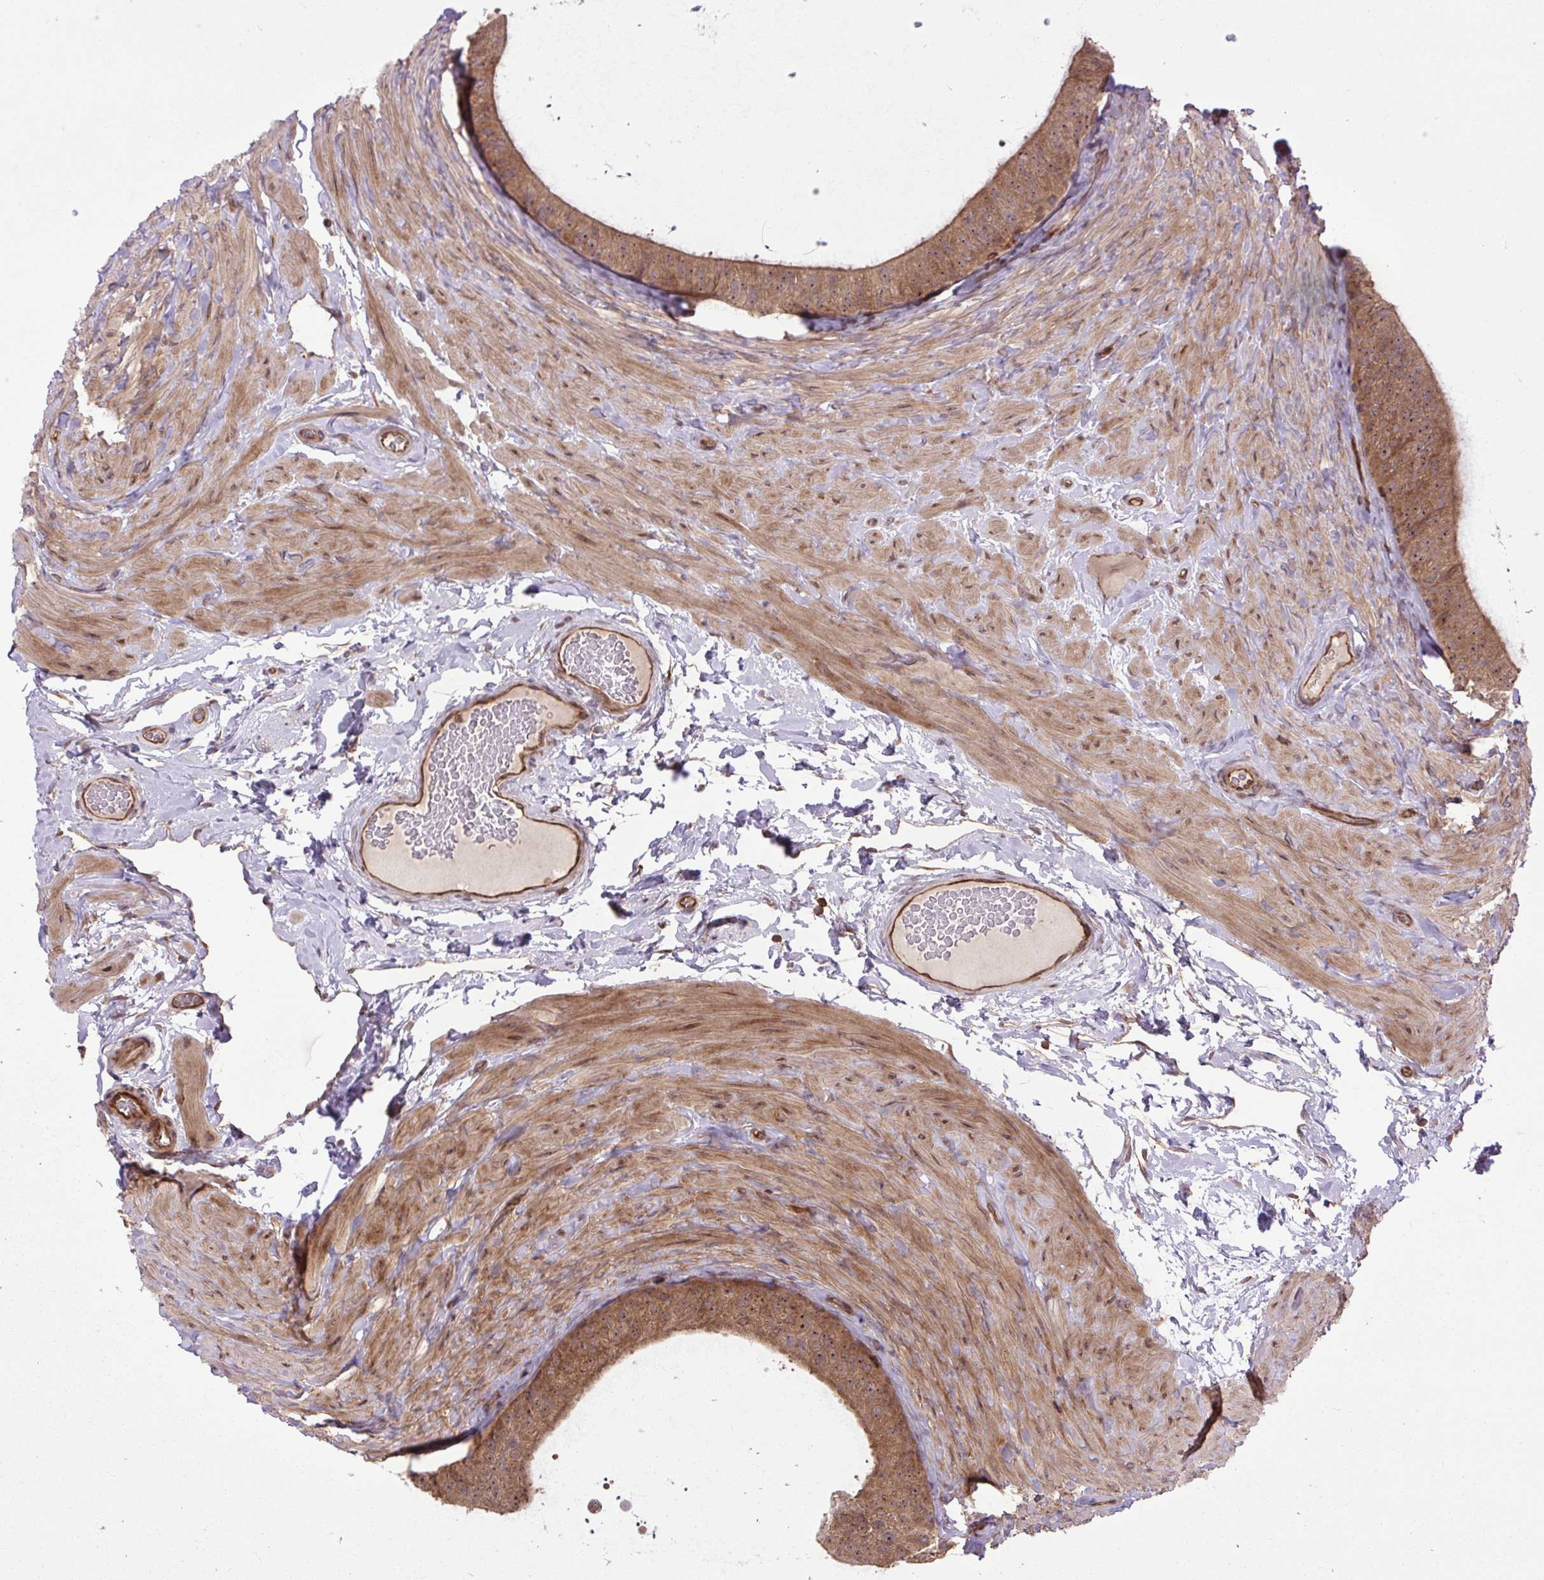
{"staining": {"intensity": "moderate", "quantity": ">75%", "location": "cytoplasmic/membranous"}, "tissue": "epididymis", "cell_type": "Glandular cells", "image_type": "normal", "snomed": [{"axis": "morphology", "description": "Normal tissue, NOS"}, {"axis": "topography", "description": "Epididymis, spermatic cord, NOS"}, {"axis": "topography", "description": "Epididymis"}], "caption": "Immunohistochemical staining of benign epididymis displays moderate cytoplasmic/membranous protein positivity in about >75% of glandular cells. (DAB (3,3'-diaminobenzidine) = brown stain, brightfield microscopy at high magnification).", "gene": "PLCG1", "patient": {"sex": "male", "age": 31}}